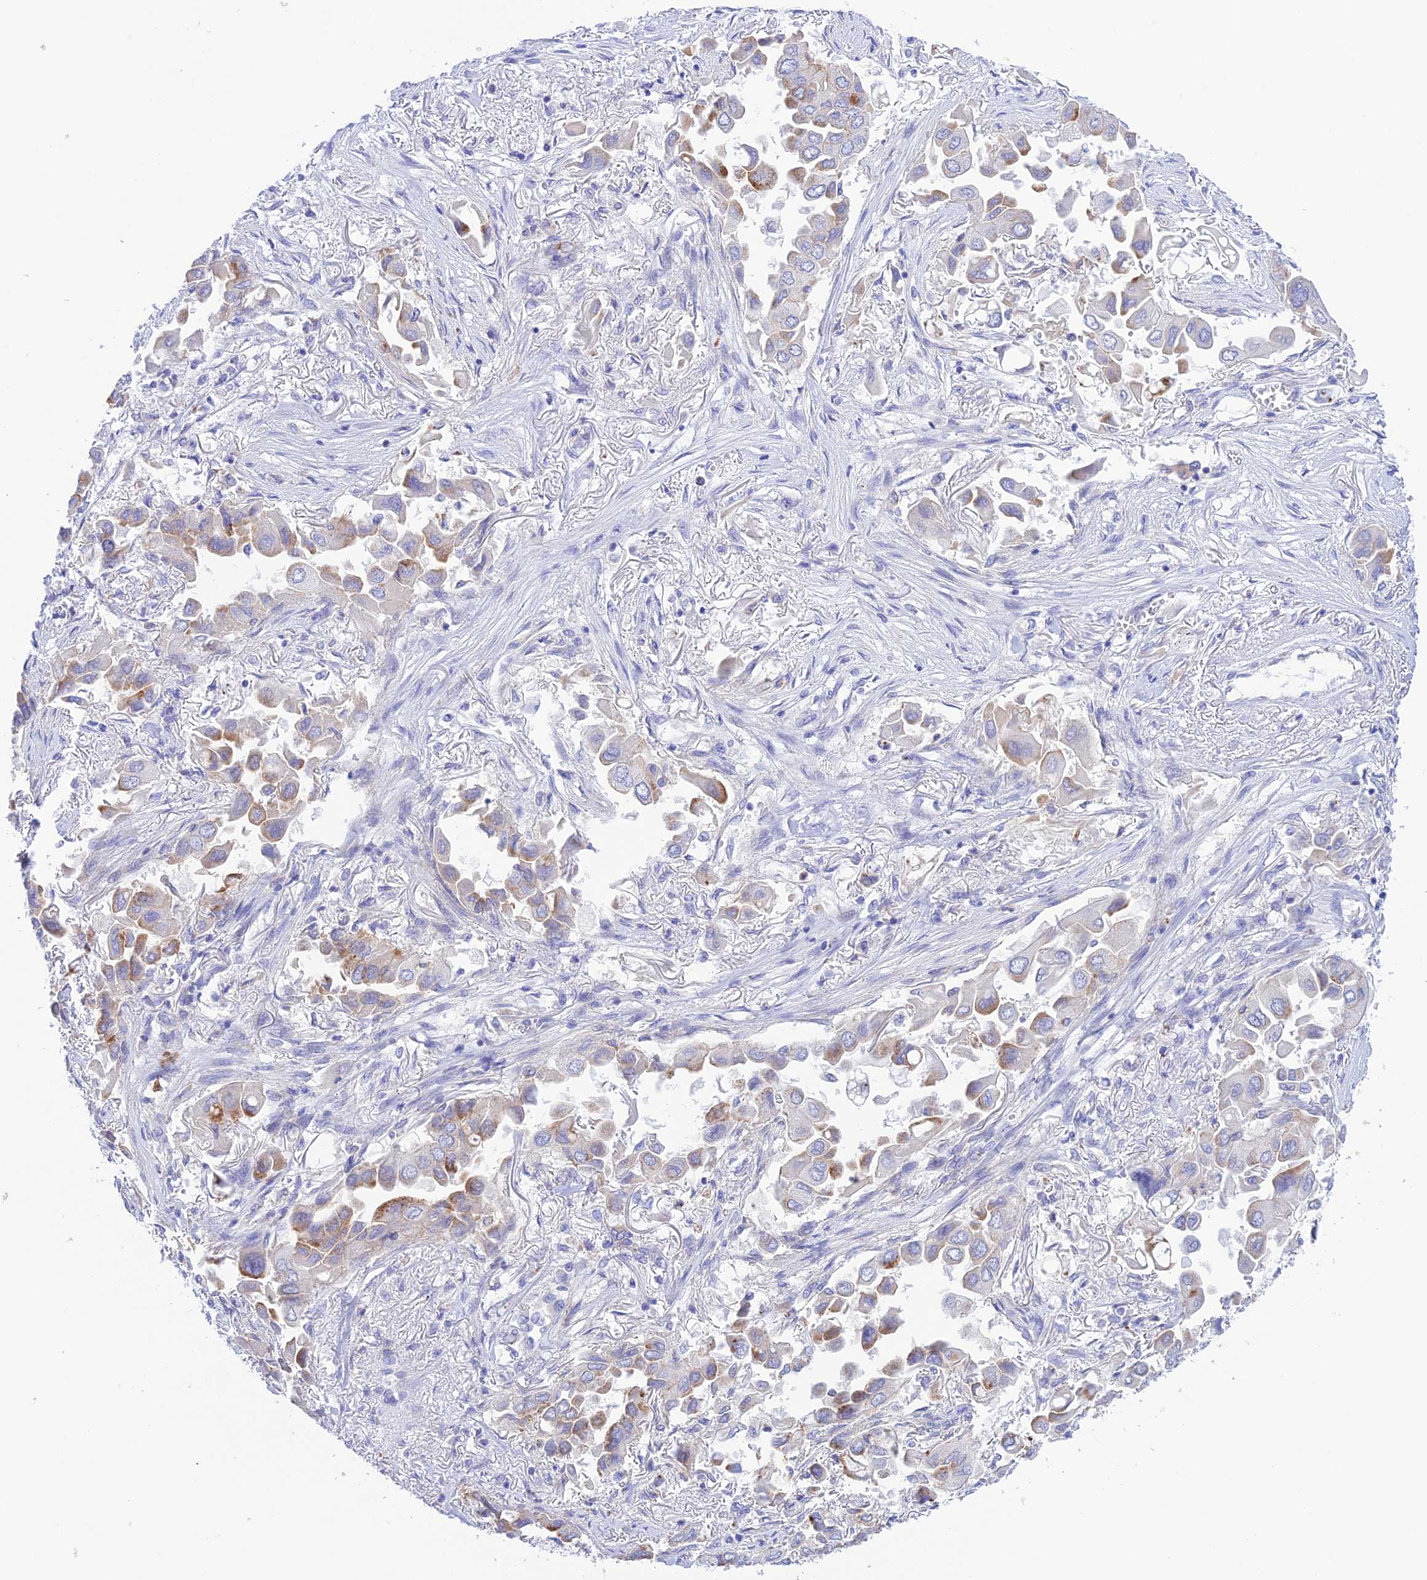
{"staining": {"intensity": "moderate", "quantity": "<25%", "location": "cytoplasmic/membranous"}, "tissue": "lung cancer", "cell_type": "Tumor cells", "image_type": "cancer", "snomed": [{"axis": "morphology", "description": "Adenocarcinoma, NOS"}, {"axis": "topography", "description": "Lung"}], "caption": "Tumor cells exhibit moderate cytoplasmic/membranous expression in about <25% of cells in lung adenocarcinoma.", "gene": "CHSY3", "patient": {"sex": "female", "age": 76}}